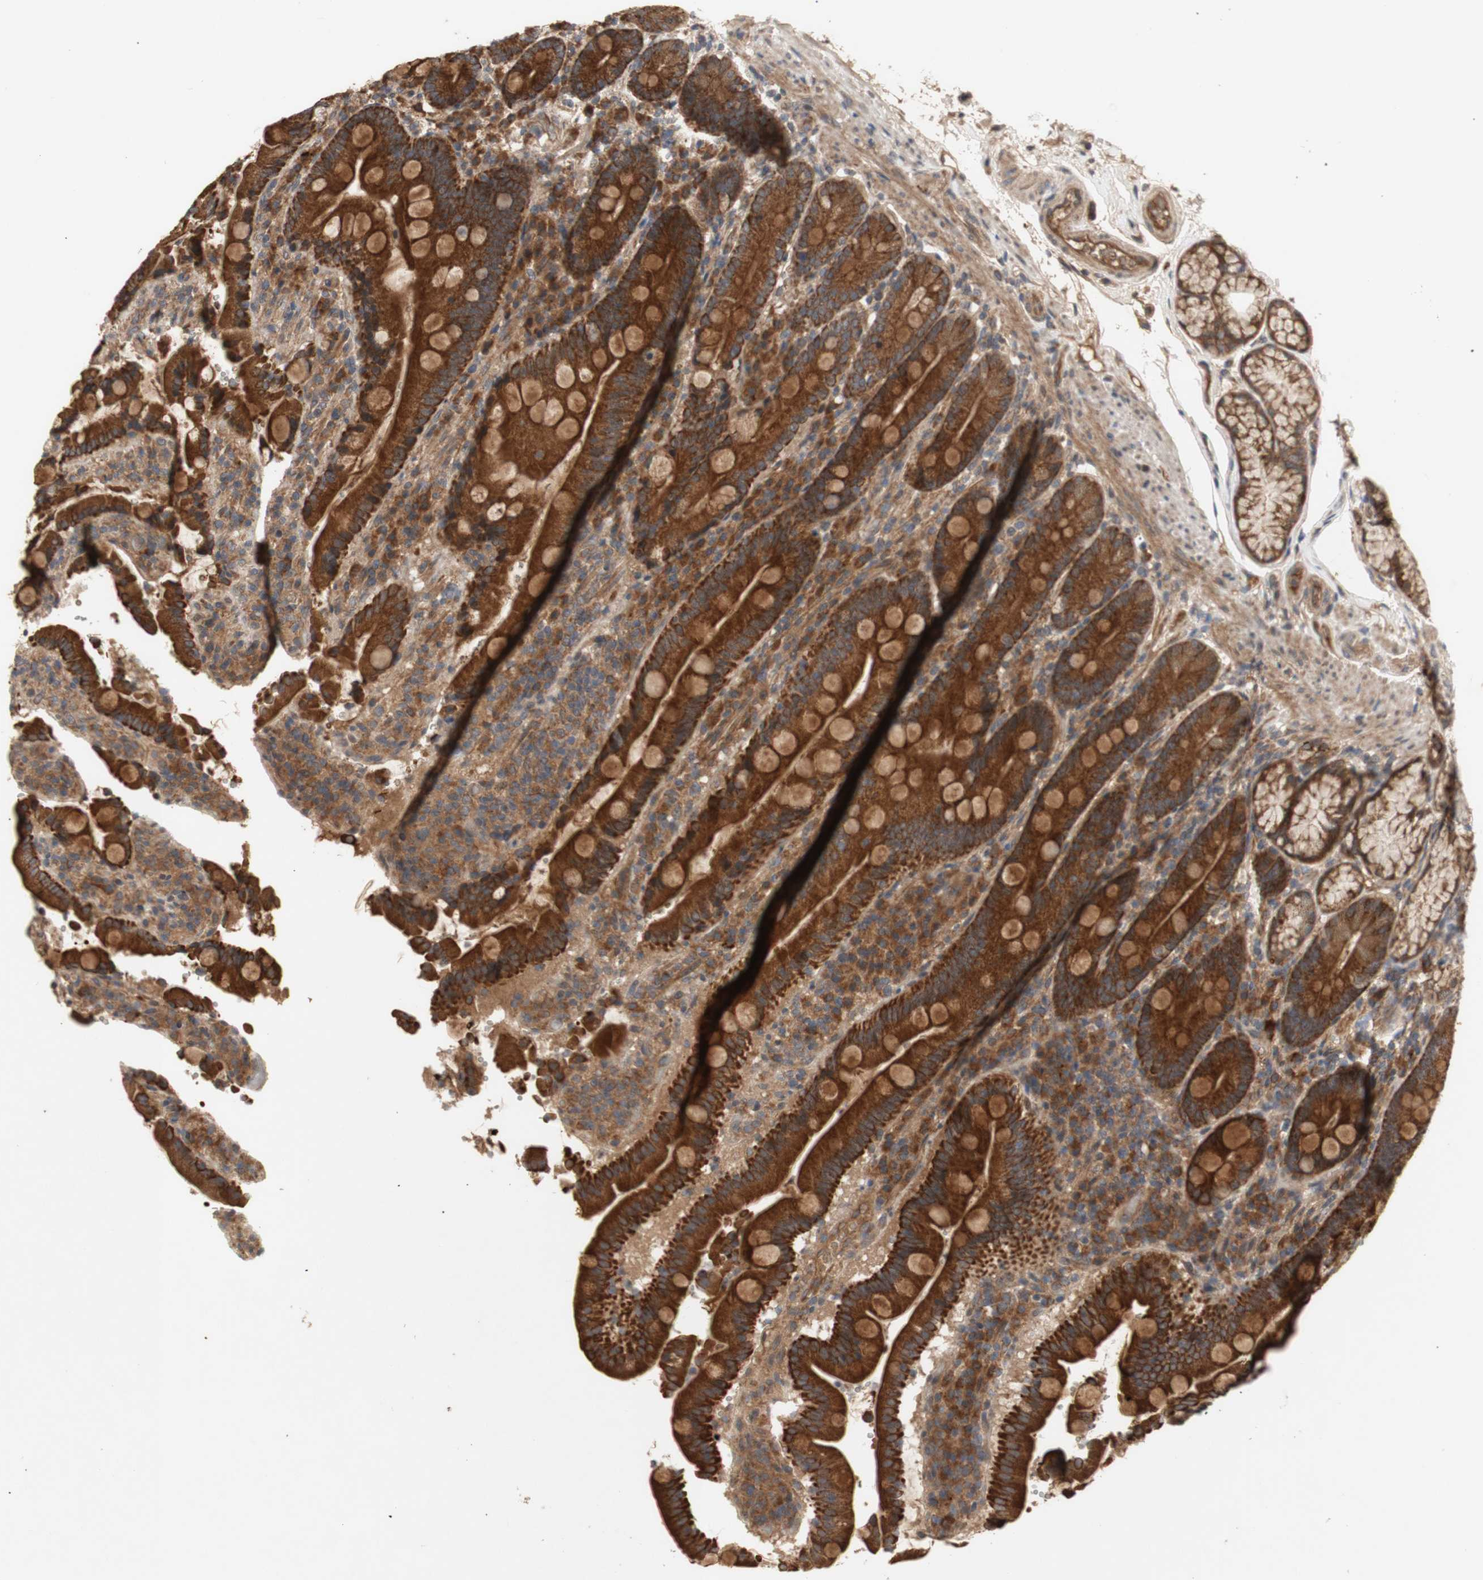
{"staining": {"intensity": "strong", "quantity": ">75%", "location": "cytoplasmic/membranous"}, "tissue": "duodenum", "cell_type": "Glandular cells", "image_type": "normal", "snomed": [{"axis": "morphology", "description": "Normal tissue, NOS"}, {"axis": "topography", "description": "Small intestine, NOS"}], "caption": "Immunohistochemistry (IHC) micrograph of benign duodenum: duodenum stained using IHC exhibits high levels of strong protein expression localized specifically in the cytoplasmic/membranous of glandular cells, appearing as a cytoplasmic/membranous brown color.", "gene": "PKN1", "patient": {"sex": "female", "age": 71}}